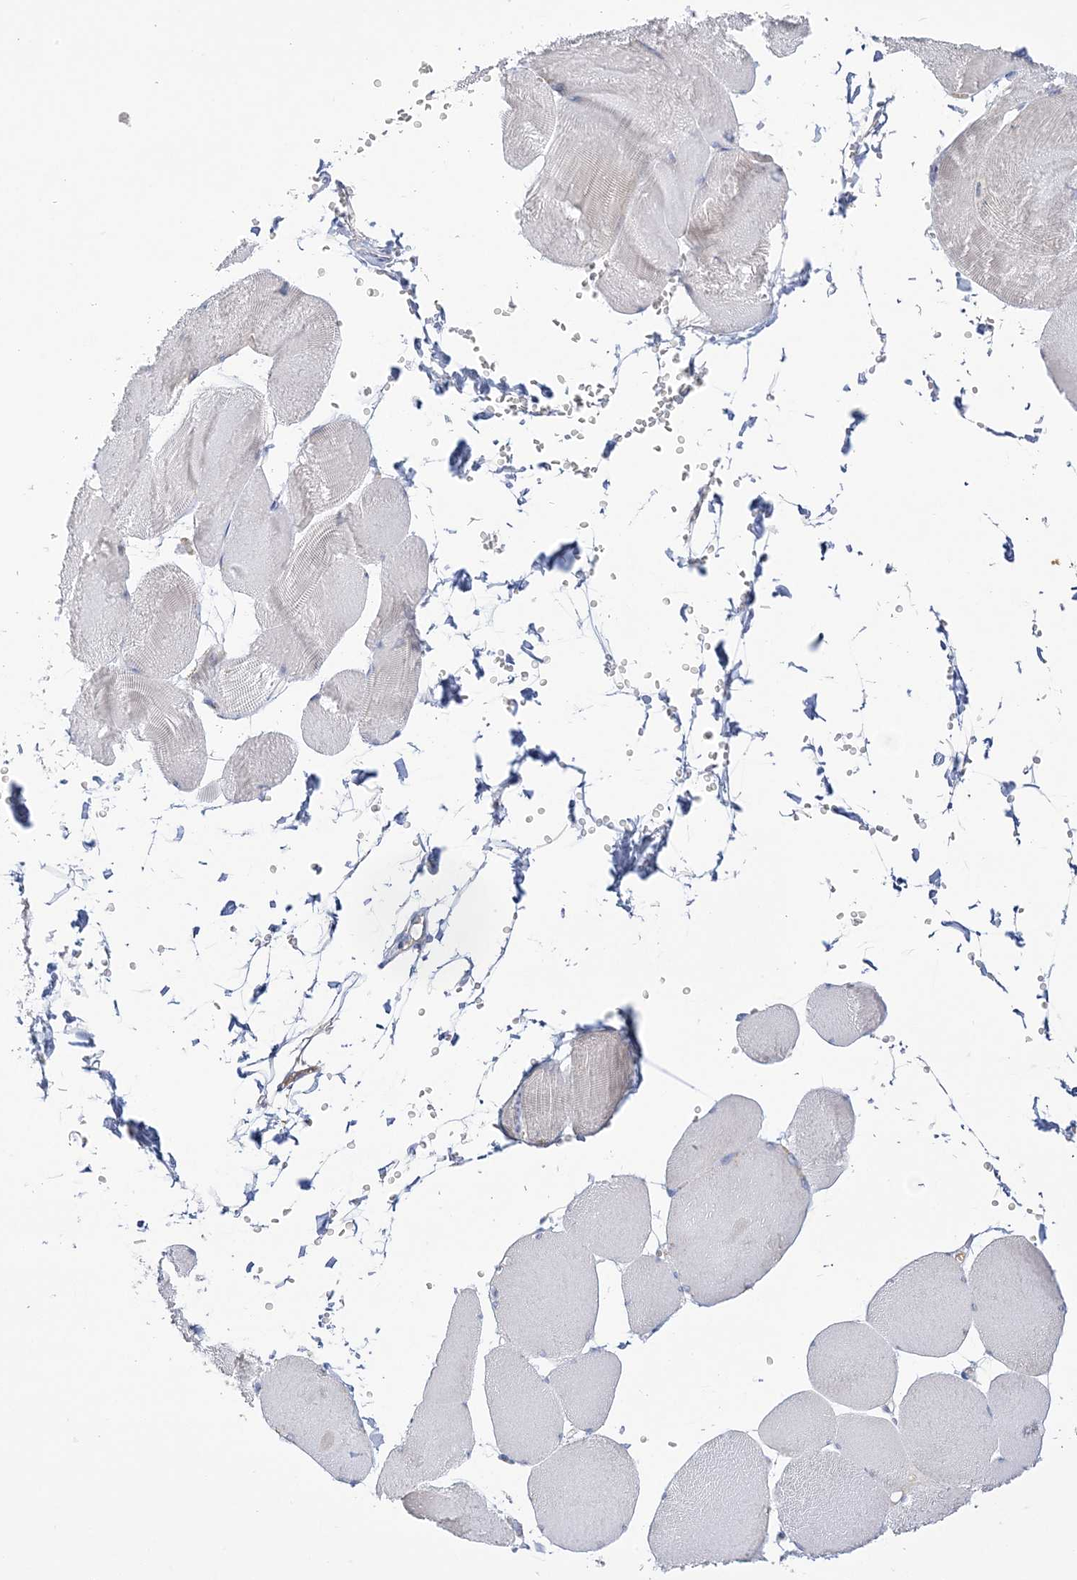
{"staining": {"intensity": "negative", "quantity": "none", "location": "none"}, "tissue": "skeletal muscle", "cell_type": "Myocytes", "image_type": "normal", "snomed": [{"axis": "morphology", "description": "Normal tissue, NOS"}, {"axis": "morphology", "description": "Basal cell carcinoma"}, {"axis": "topography", "description": "Skeletal muscle"}], "caption": "This is a photomicrograph of IHC staining of benign skeletal muscle, which shows no staining in myocytes.", "gene": "SEMA3D", "patient": {"sex": "female", "age": 64}}